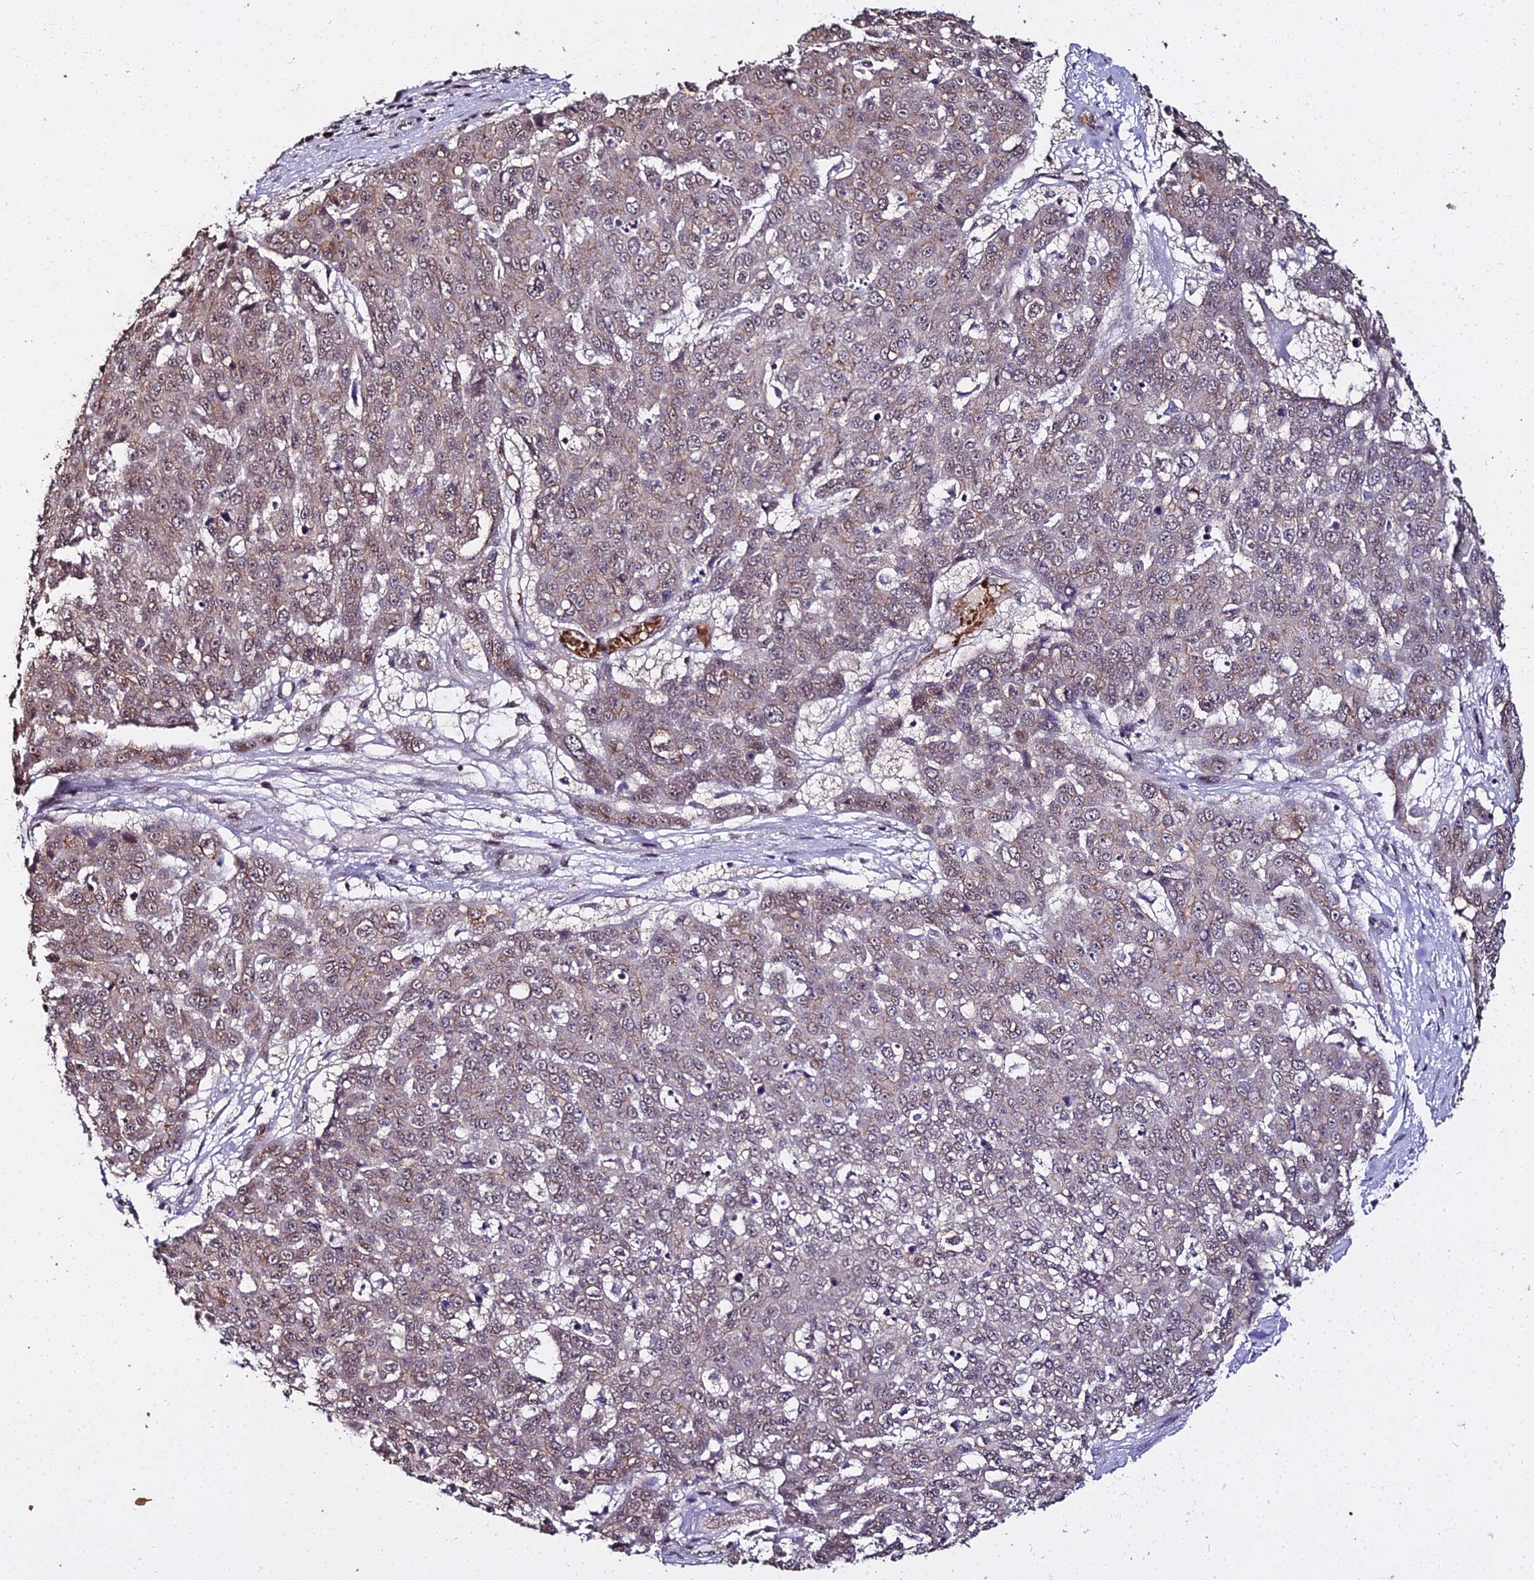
{"staining": {"intensity": "weak", "quantity": "25%-75%", "location": "cytoplasmic/membranous"}, "tissue": "skin cancer", "cell_type": "Tumor cells", "image_type": "cancer", "snomed": [{"axis": "morphology", "description": "Squamous cell carcinoma, NOS"}, {"axis": "topography", "description": "Skin"}], "caption": "Tumor cells exhibit low levels of weak cytoplasmic/membranous expression in about 25%-75% of cells in skin squamous cell carcinoma.", "gene": "ZDBF2", "patient": {"sex": "male", "age": 71}}